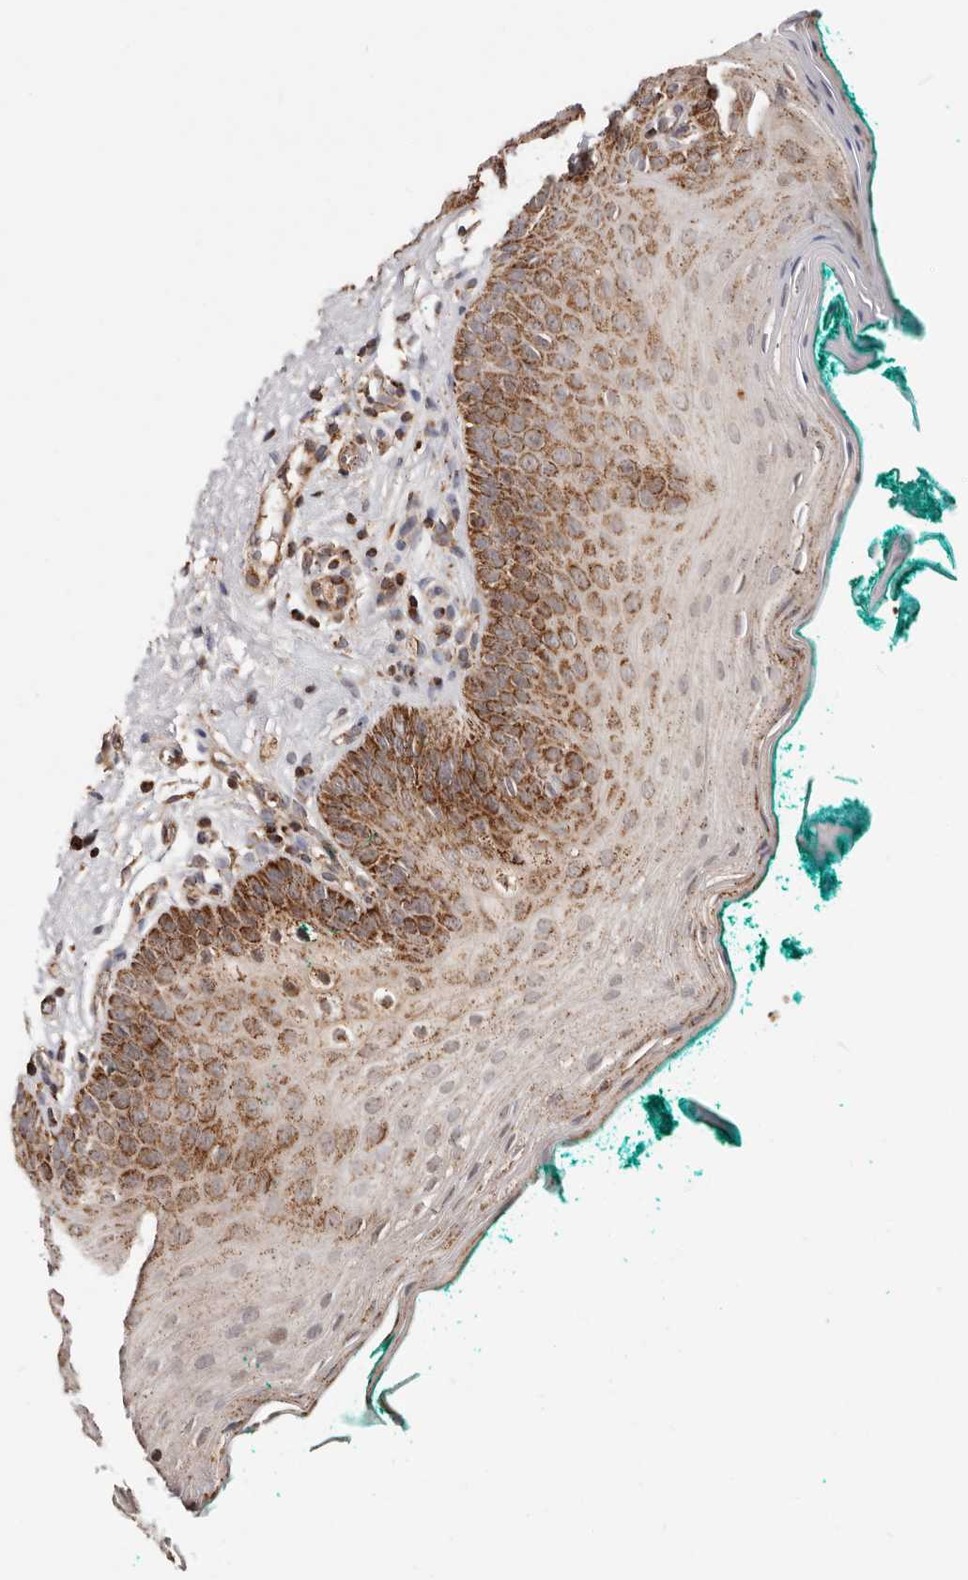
{"staining": {"intensity": "strong", "quantity": "25%-75%", "location": "cytoplasmic/membranous"}, "tissue": "oral mucosa", "cell_type": "Squamous epithelial cells", "image_type": "normal", "snomed": [{"axis": "morphology", "description": "Normal tissue, NOS"}, {"axis": "topography", "description": "Oral tissue"}], "caption": "The image displays a brown stain indicating the presence of a protein in the cytoplasmic/membranous of squamous epithelial cells in oral mucosa.", "gene": "PRKACB", "patient": {"sex": "male", "age": 58}}